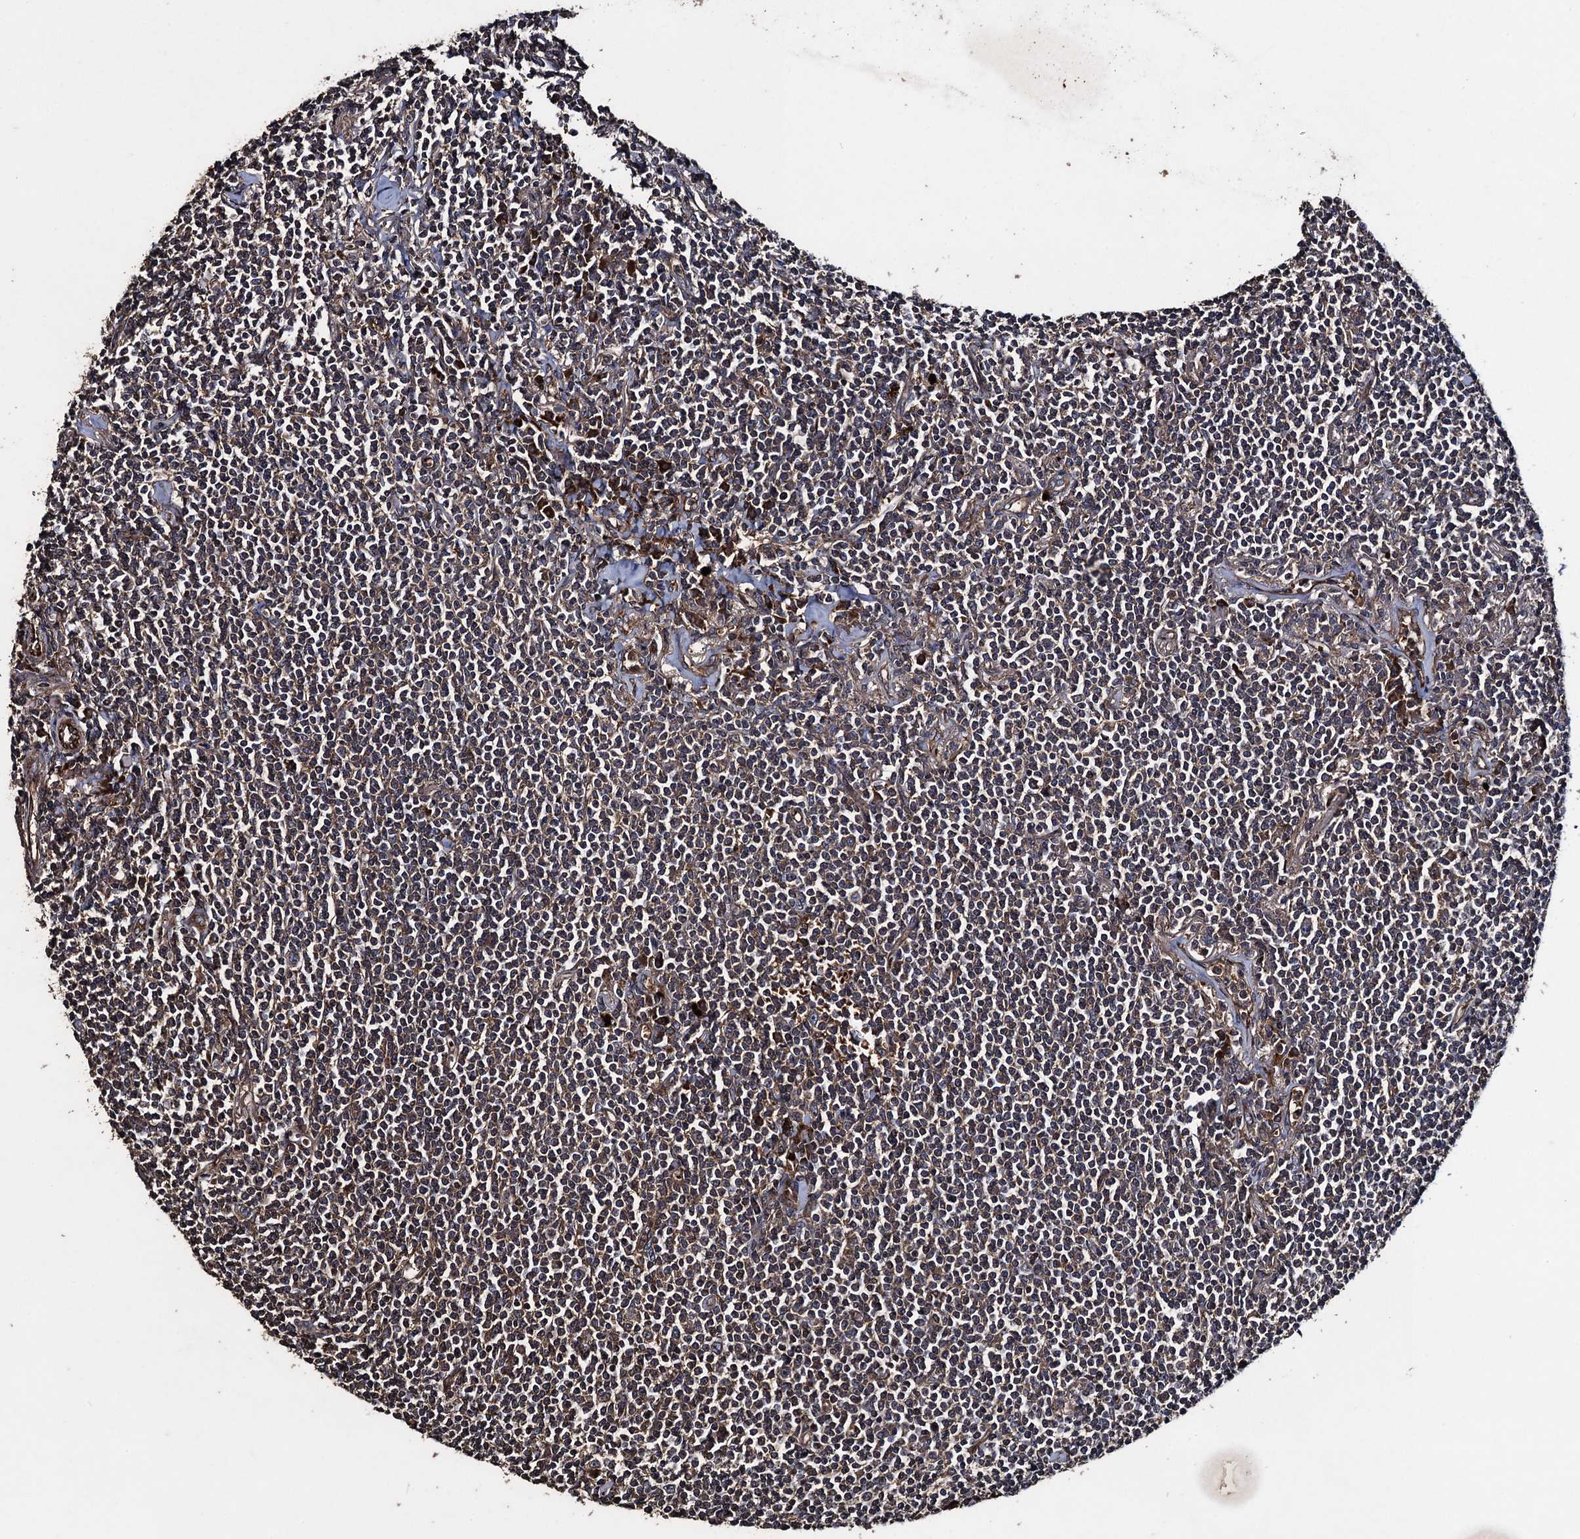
{"staining": {"intensity": "weak", "quantity": "25%-75%", "location": "cytoplasmic/membranous"}, "tissue": "lymphoma", "cell_type": "Tumor cells", "image_type": "cancer", "snomed": [{"axis": "morphology", "description": "Malignant lymphoma, non-Hodgkin's type, Low grade"}, {"axis": "topography", "description": "Lung"}], "caption": "Protein staining of malignant lymphoma, non-Hodgkin's type (low-grade) tissue demonstrates weak cytoplasmic/membranous positivity in approximately 25%-75% of tumor cells. The staining was performed using DAB (3,3'-diaminobenzidine), with brown indicating positive protein expression. Nuclei are stained blue with hematoxylin.", "gene": "TXNDC11", "patient": {"sex": "female", "age": 71}}